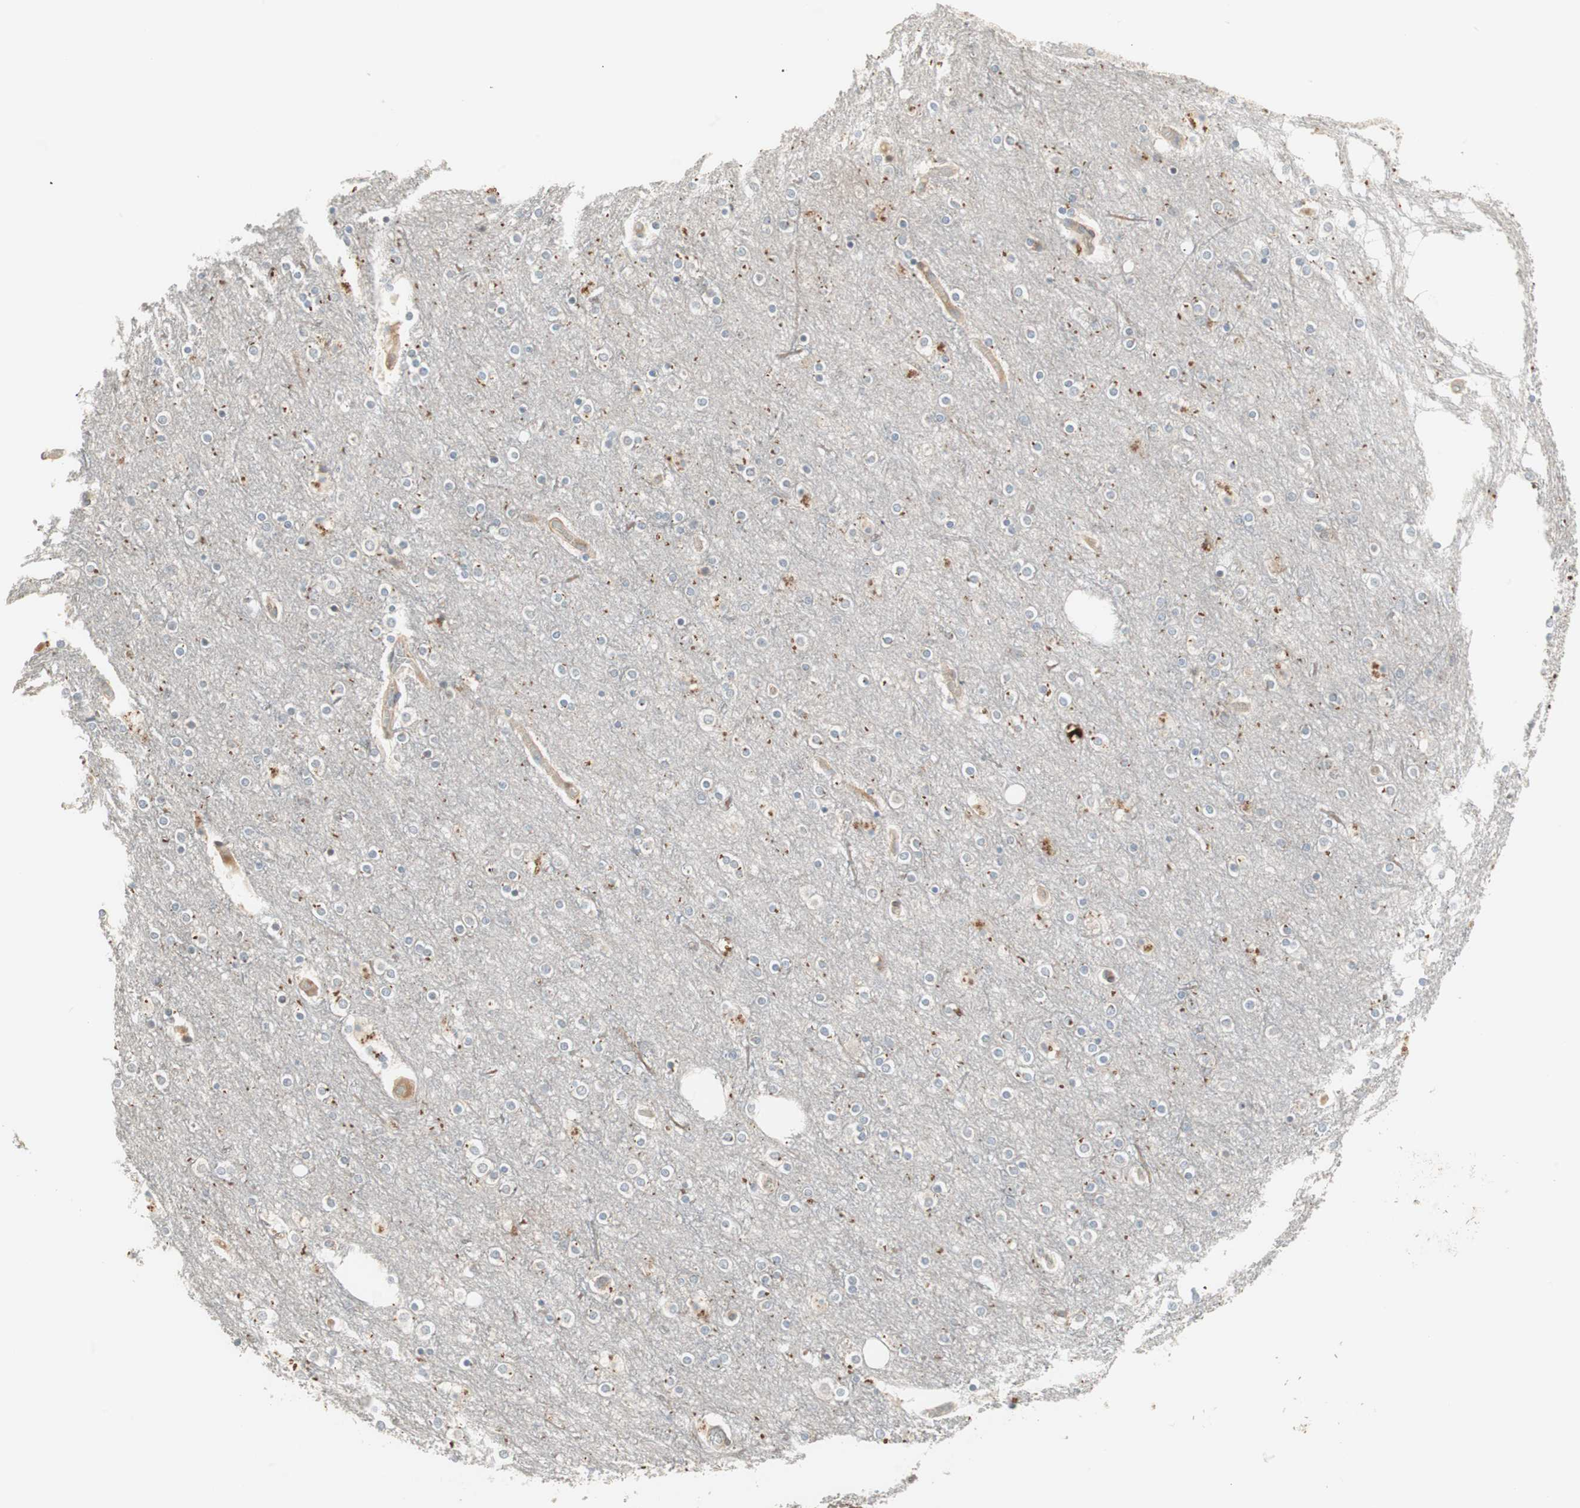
{"staining": {"intensity": "moderate", "quantity": "25%-75%", "location": "cytoplasmic/membranous"}, "tissue": "cerebral cortex", "cell_type": "Endothelial cells", "image_type": "normal", "snomed": [{"axis": "morphology", "description": "Normal tissue, NOS"}, {"axis": "topography", "description": "Cerebral cortex"}], "caption": "This photomicrograph demonstrates IHC staining of benign human cerebral cortex, with medium moderate cytoplasmic/membranous positivity in approximately 25%-75% of endothelial cells.", "gene": "SFRP1", "patient": {"sex": "female", "age": 54}}